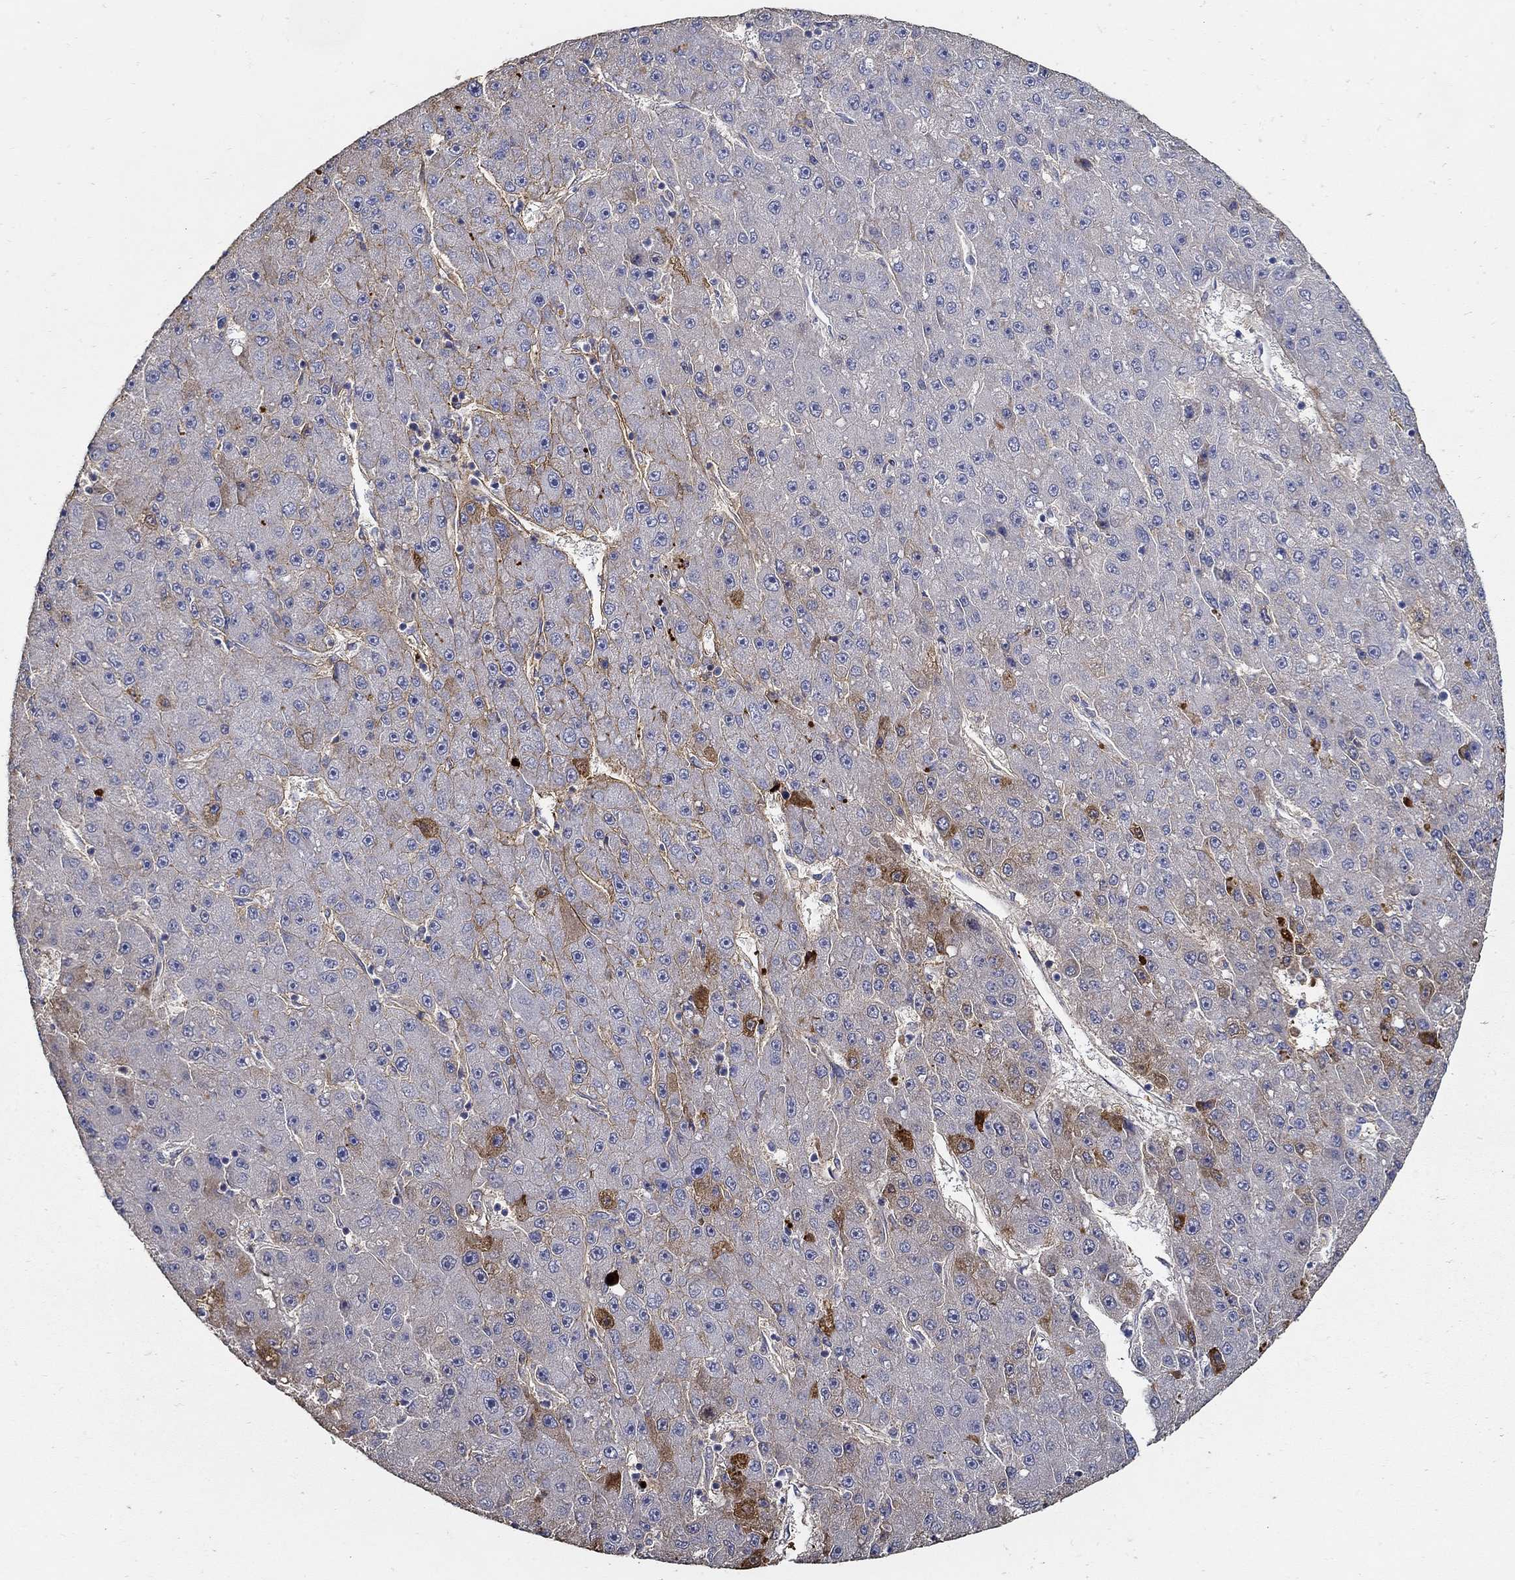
{"staining": {"intensity": "moderate", "quantity": "<25%", "location": "cytoplasmic/membranous"}, "tissue": "liver cancer", "cell_type": "Tumor cells", "image_type": "cancer", "snomed": [{"axis": "morphology", "description": "Carcinoma, Hepatocellular, NOS"}, {"axis": "topography", "description": "Liver"}], "caption": "A low amount of moderate cytoplasmic/membranous staining is appreciated in about <25% of tumor cells in liver hepatocellular carcinoma tissue.", "gene": "TGFBI", "patient": {"sex": "male", "age": 67}}